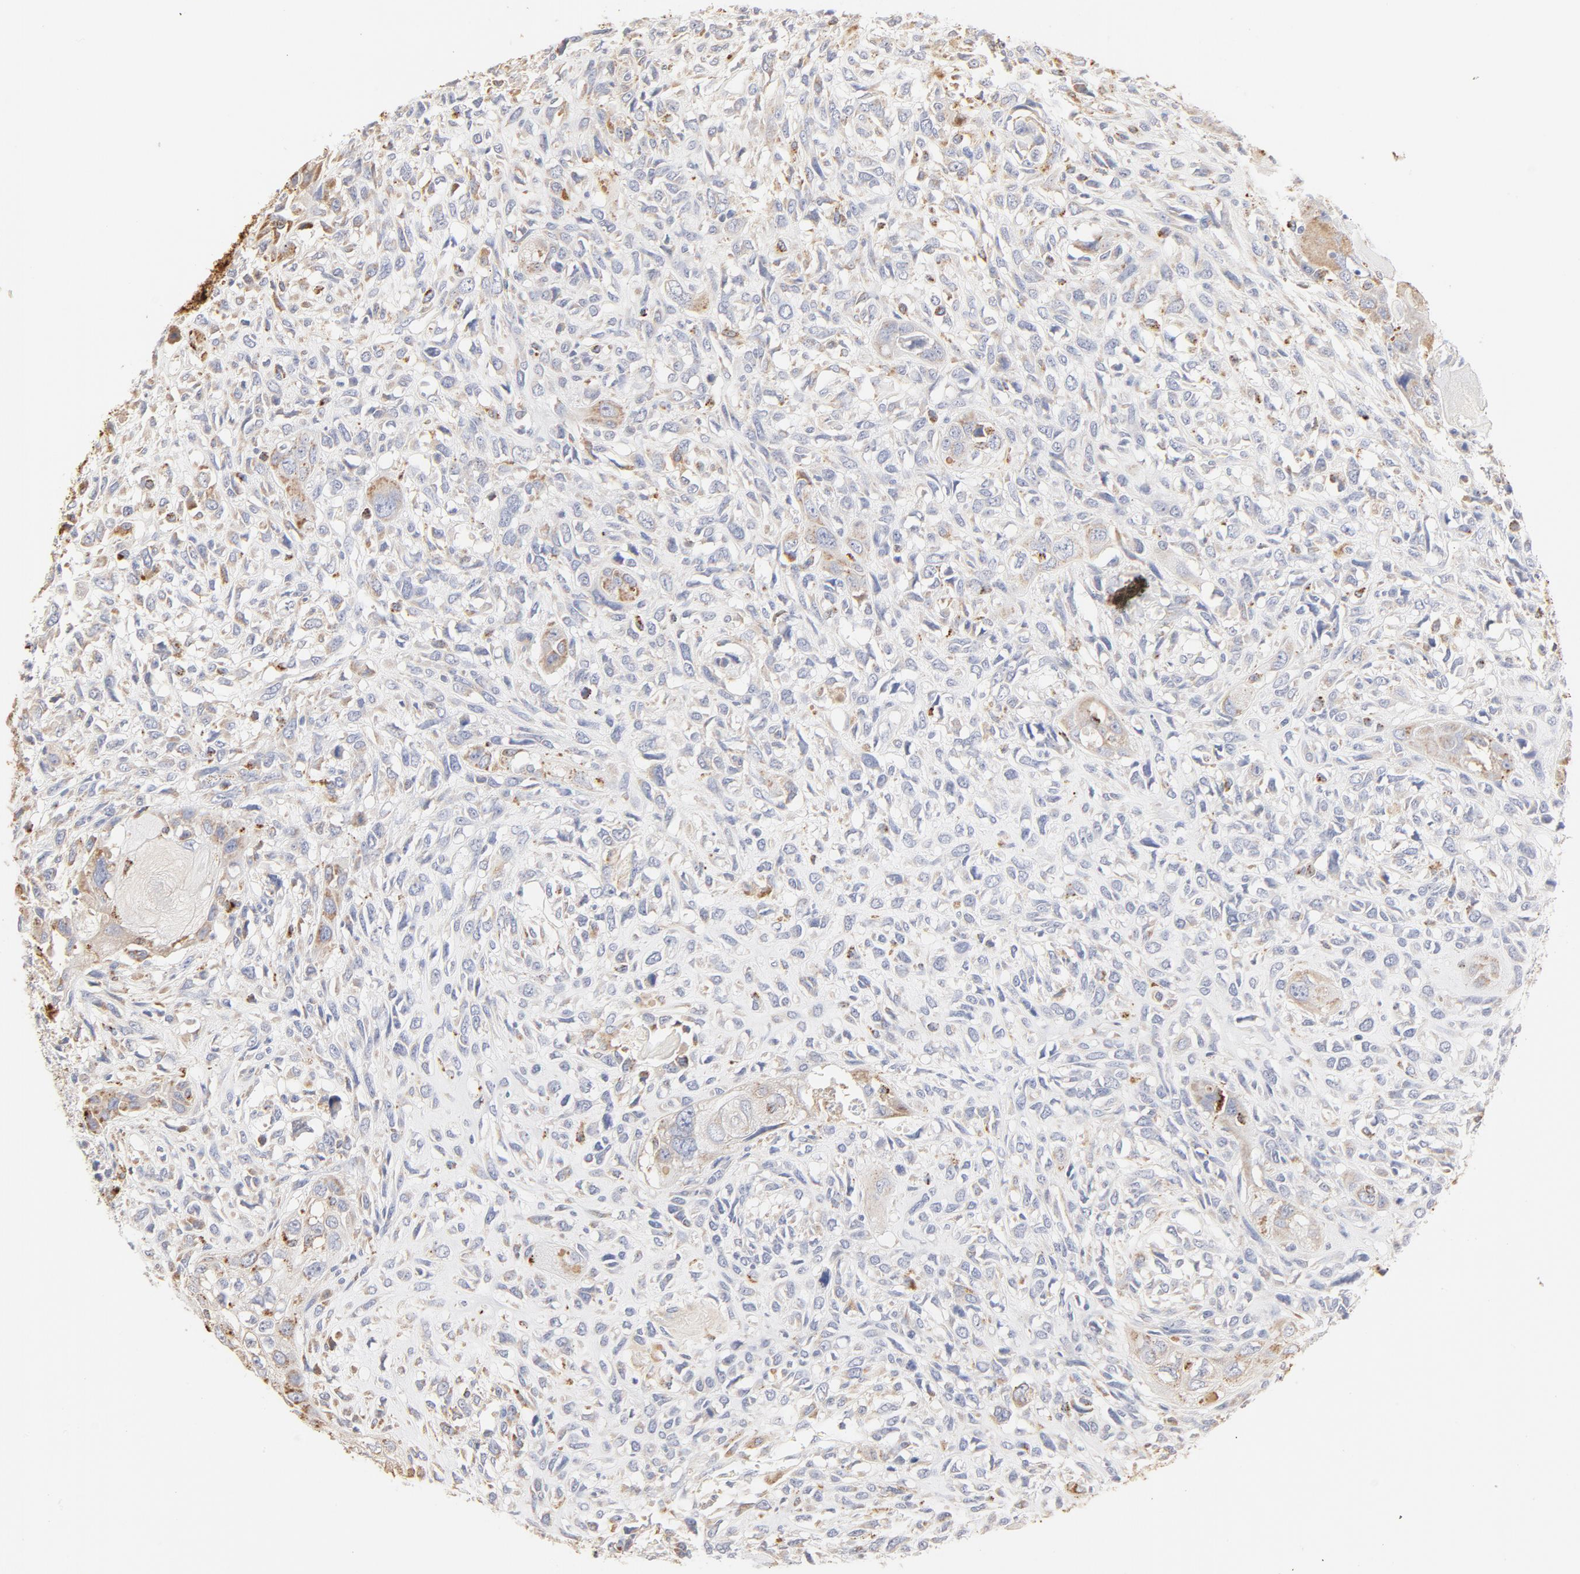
{"staining": {"intensity": "weak", "quantity": "<25%", "location": "cytoplasmic/membranous"}, "tissue": "head and neck cancer", "cell_type": "Tumor cells", "image_type": "cancer", "snomed": [{"axis": "morphology", "description": "Neoplasm, malignant, NOS"}, {"axis": "topography", "description": "Salivary gland"}, {"axis": "topography", "description": "Head-Neck"}], "caption": "This micrograph is of malignant neoplasm (head and neck) stained with immunohistochemistry (IHC) to label a protein in brown with the nuclei are counter-stained blue. There is no expression in tumor cells. Brightfield microscopy of immunohistochemistry (IHC) stained with DAB (brown) and hematoxylin (blue), captured at high magnification.", "gene": "CTSH", "patient": {"sex": "male", "age": 43}}